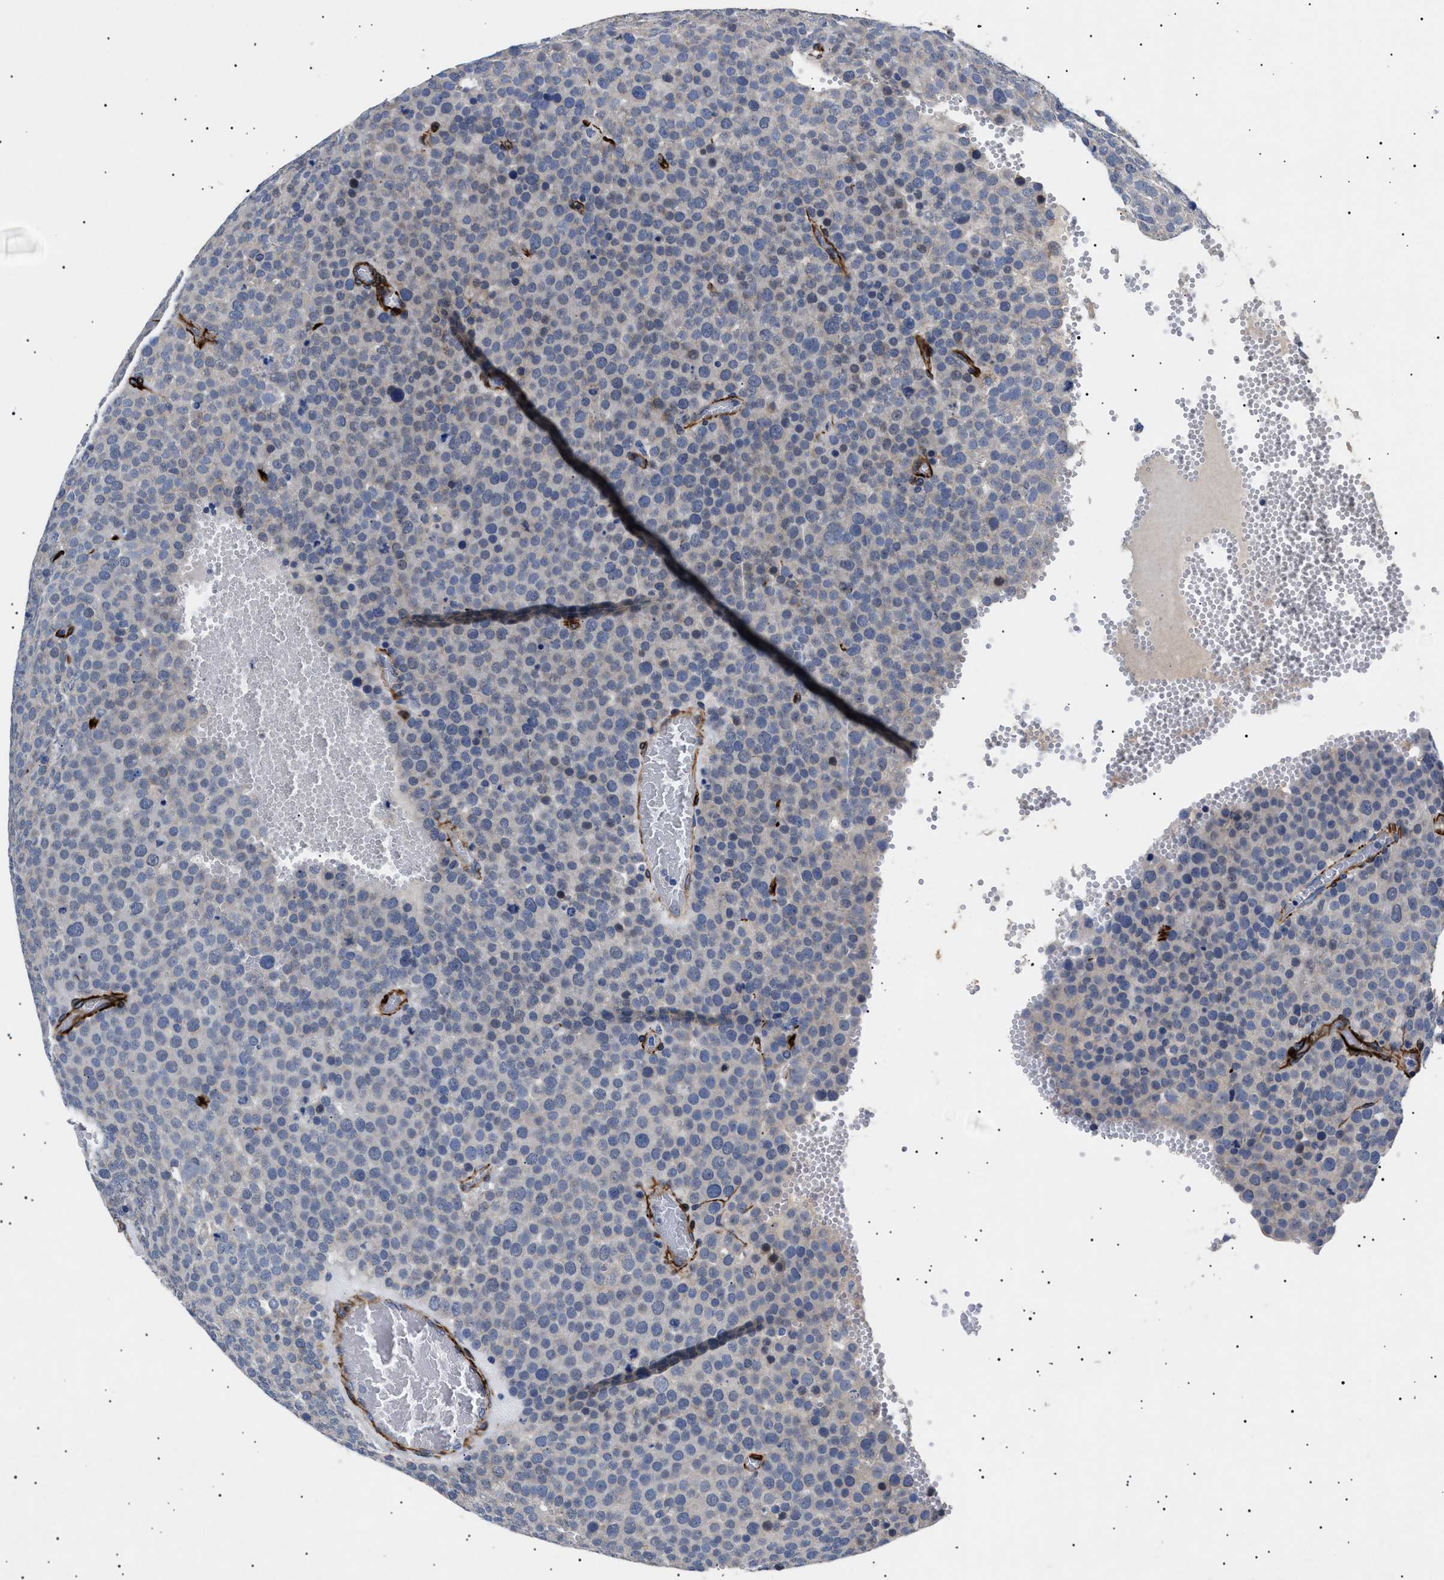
{"staining": {"intensity": "weak", "quantity": "<25%", "location": "cytoplasmic/membranous"}, "tissue": "testis cancer", "cell_type": "Tumor cells", "image_type": "cancer", "snomed": [{"axis": "morphology", "description": "Normal tissue, NOS"}, {"axis": "morphology", "description": "Seminoma, NOS"}, {"axis": "topography", "description": "Testis"}], "caption": "The micrograph exhibits no significant positivity in tumor cells of testis cancer (seminoma). (DAB (3,3'-diaminobenzidine) immunohistochemistry (IHC) visualized using brightfield microscopy, high magnification).", "gene": "OLFML2A", "patient": {"sex": "male", "age": 71}}